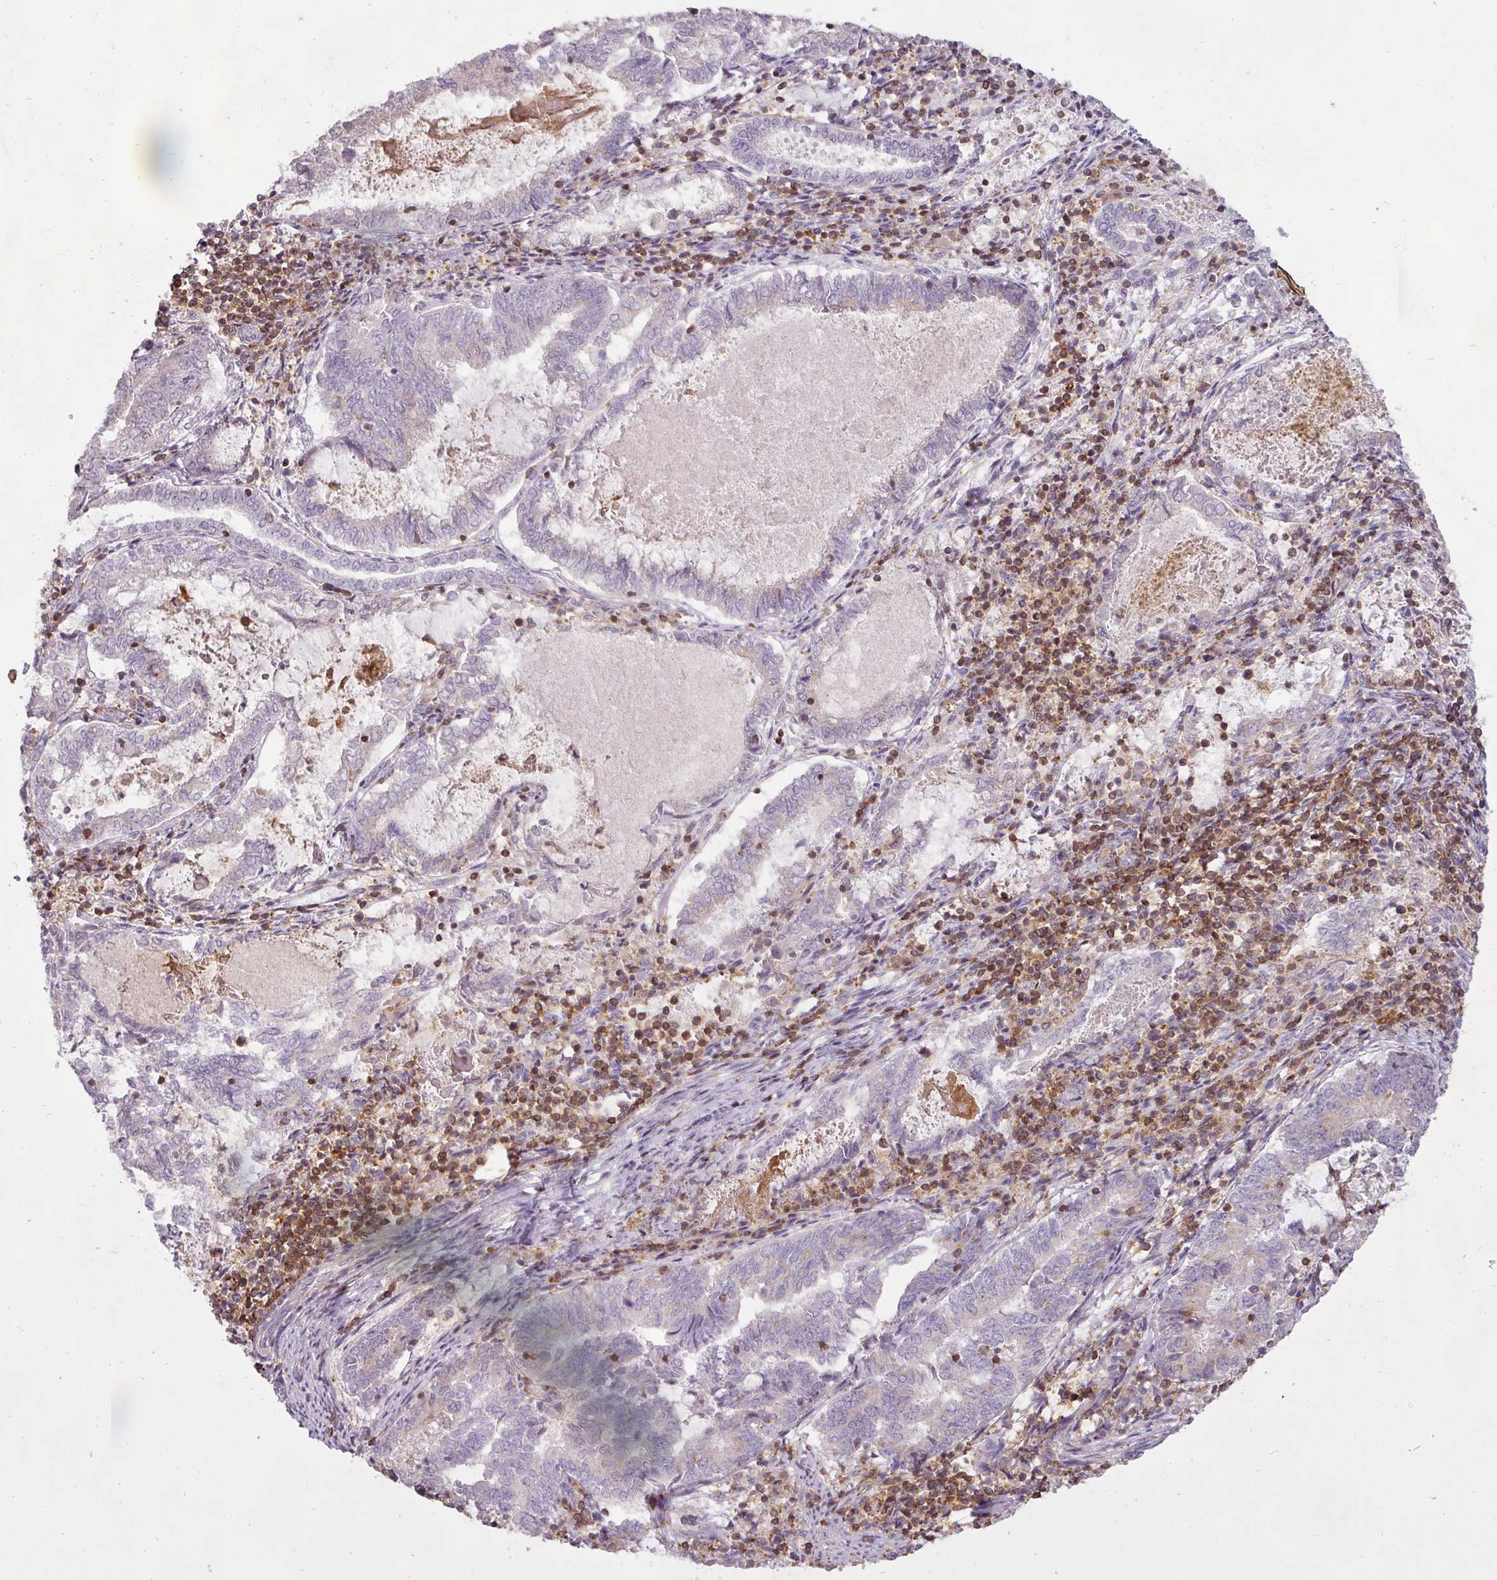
{"staining": {"intensity": "negative", "quantity": "none", "location": "none"}, "tissue": "endometrial cancer", "cell_type": "Tumor cells", "image_type": "cancer", "snomed": [{"axis": "morphology", "description": "Adenocarcinoma, NOS"}, {"axis": "topography", "description": "Endometrium"}], "caption": "This is a micrograph of IHC staining of endometrial adenocarcinoma, which shows no expression in tumor cells. (DAB immunohistochemistry visualized using brightfield microscopy, high magnification).", "gene": "STK4", "patient": {"sex": "female", "age": 80}}